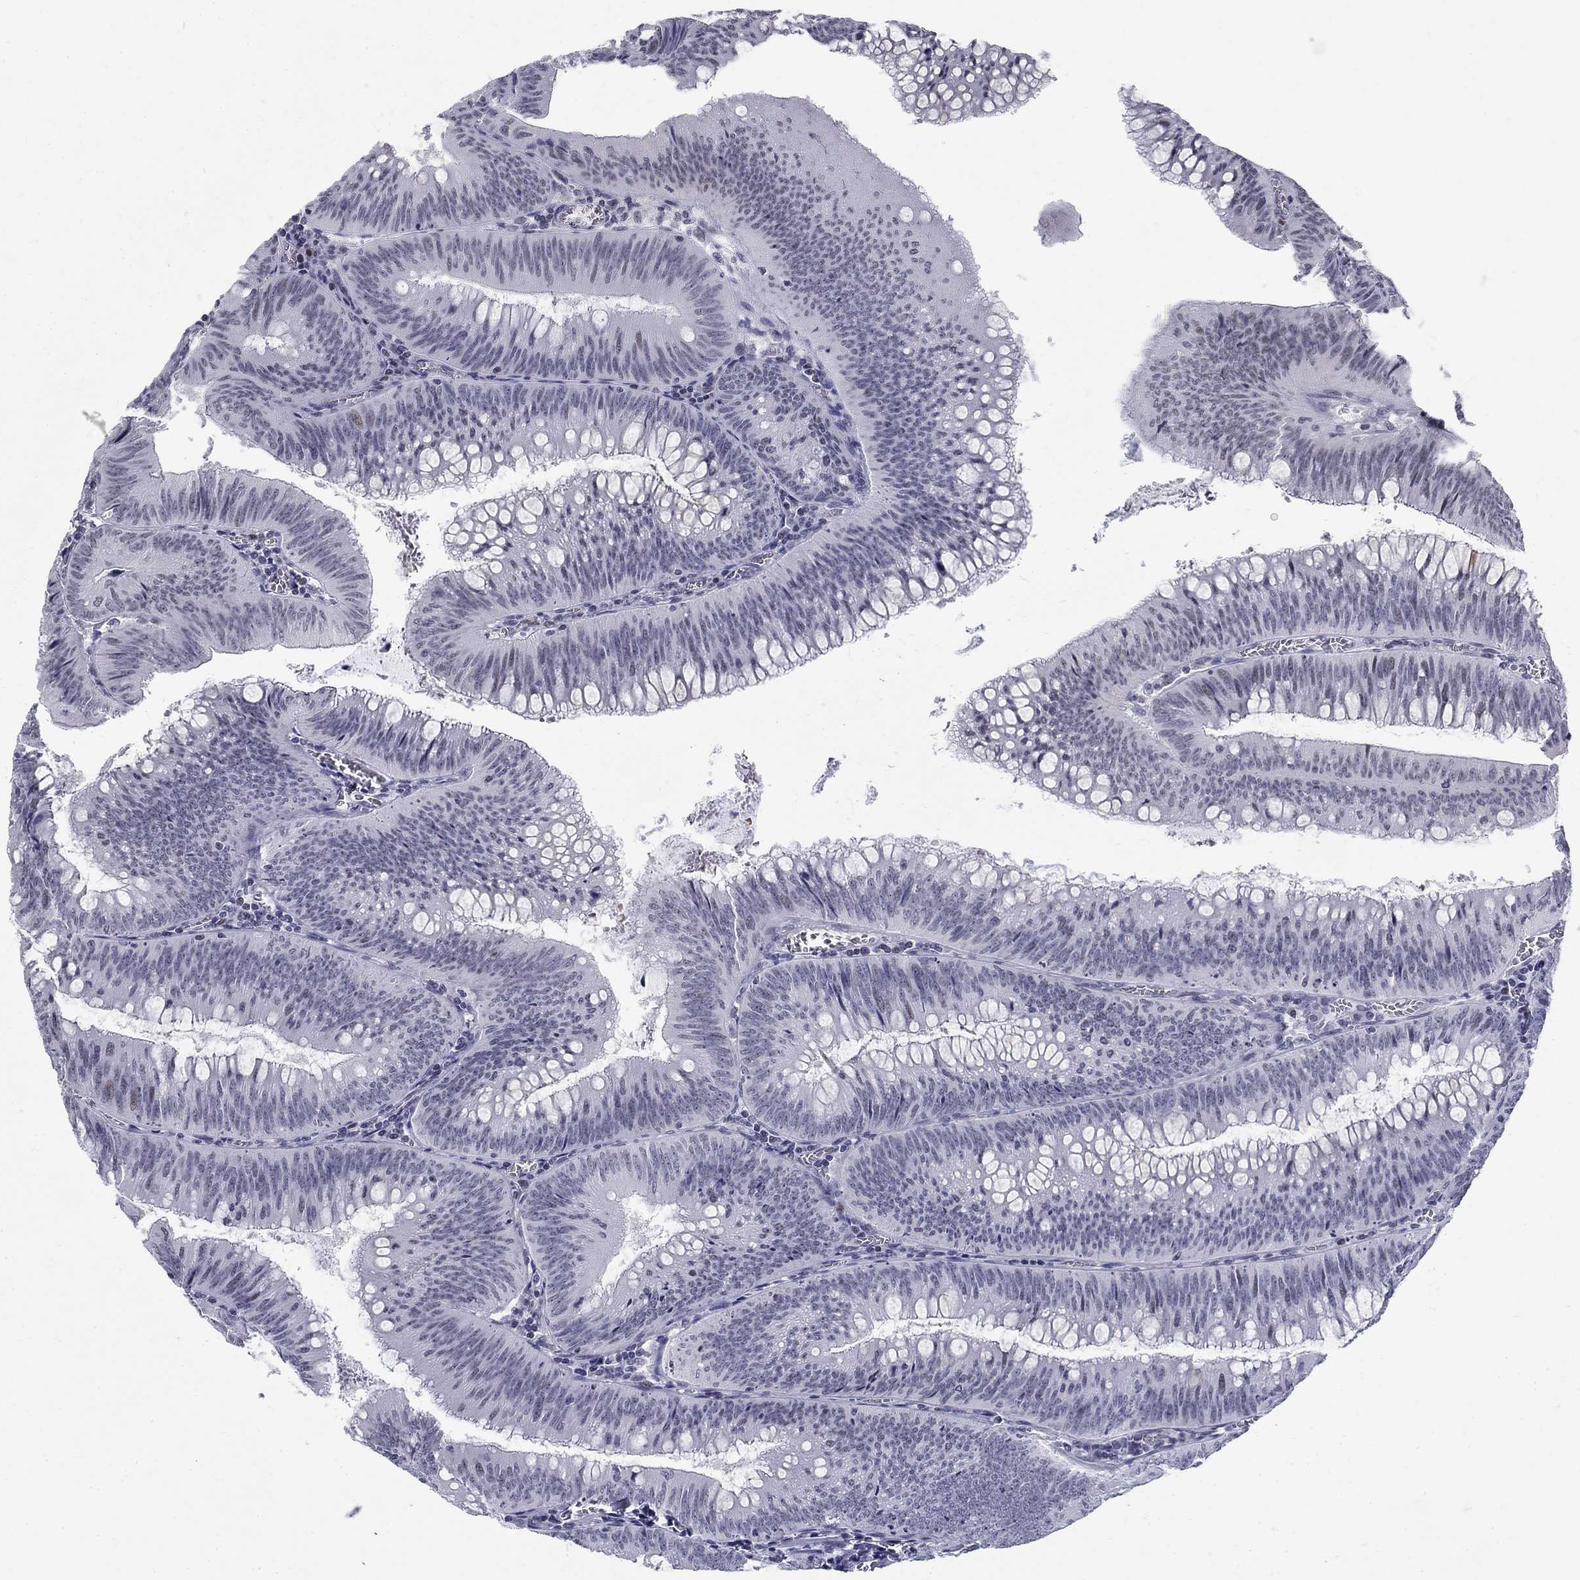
{"staining": {"intensity": "negative", "quantity": "none", "location": "none"}, "tissue": "colorectal cancer", "cell_type": "Tumor cells", "image_type": "cancer", "snomed": [{"axis": "morphology", "description": "Adenocarcinoma, NOS"}, {"axis": "topography", "description": "Rectum"}], "caption": "Colorectal adenocarcinoma was stained to show a protein in brown. There is no significant expression in tumor cells. The staining was performed using DAB to visualize the protein expression in brown, while the nuclei were stained in blue with hematoxylin (Magnification: 20x).", "gene": "BHLHE22", "patient": {"sex": "female", "age": 72}}